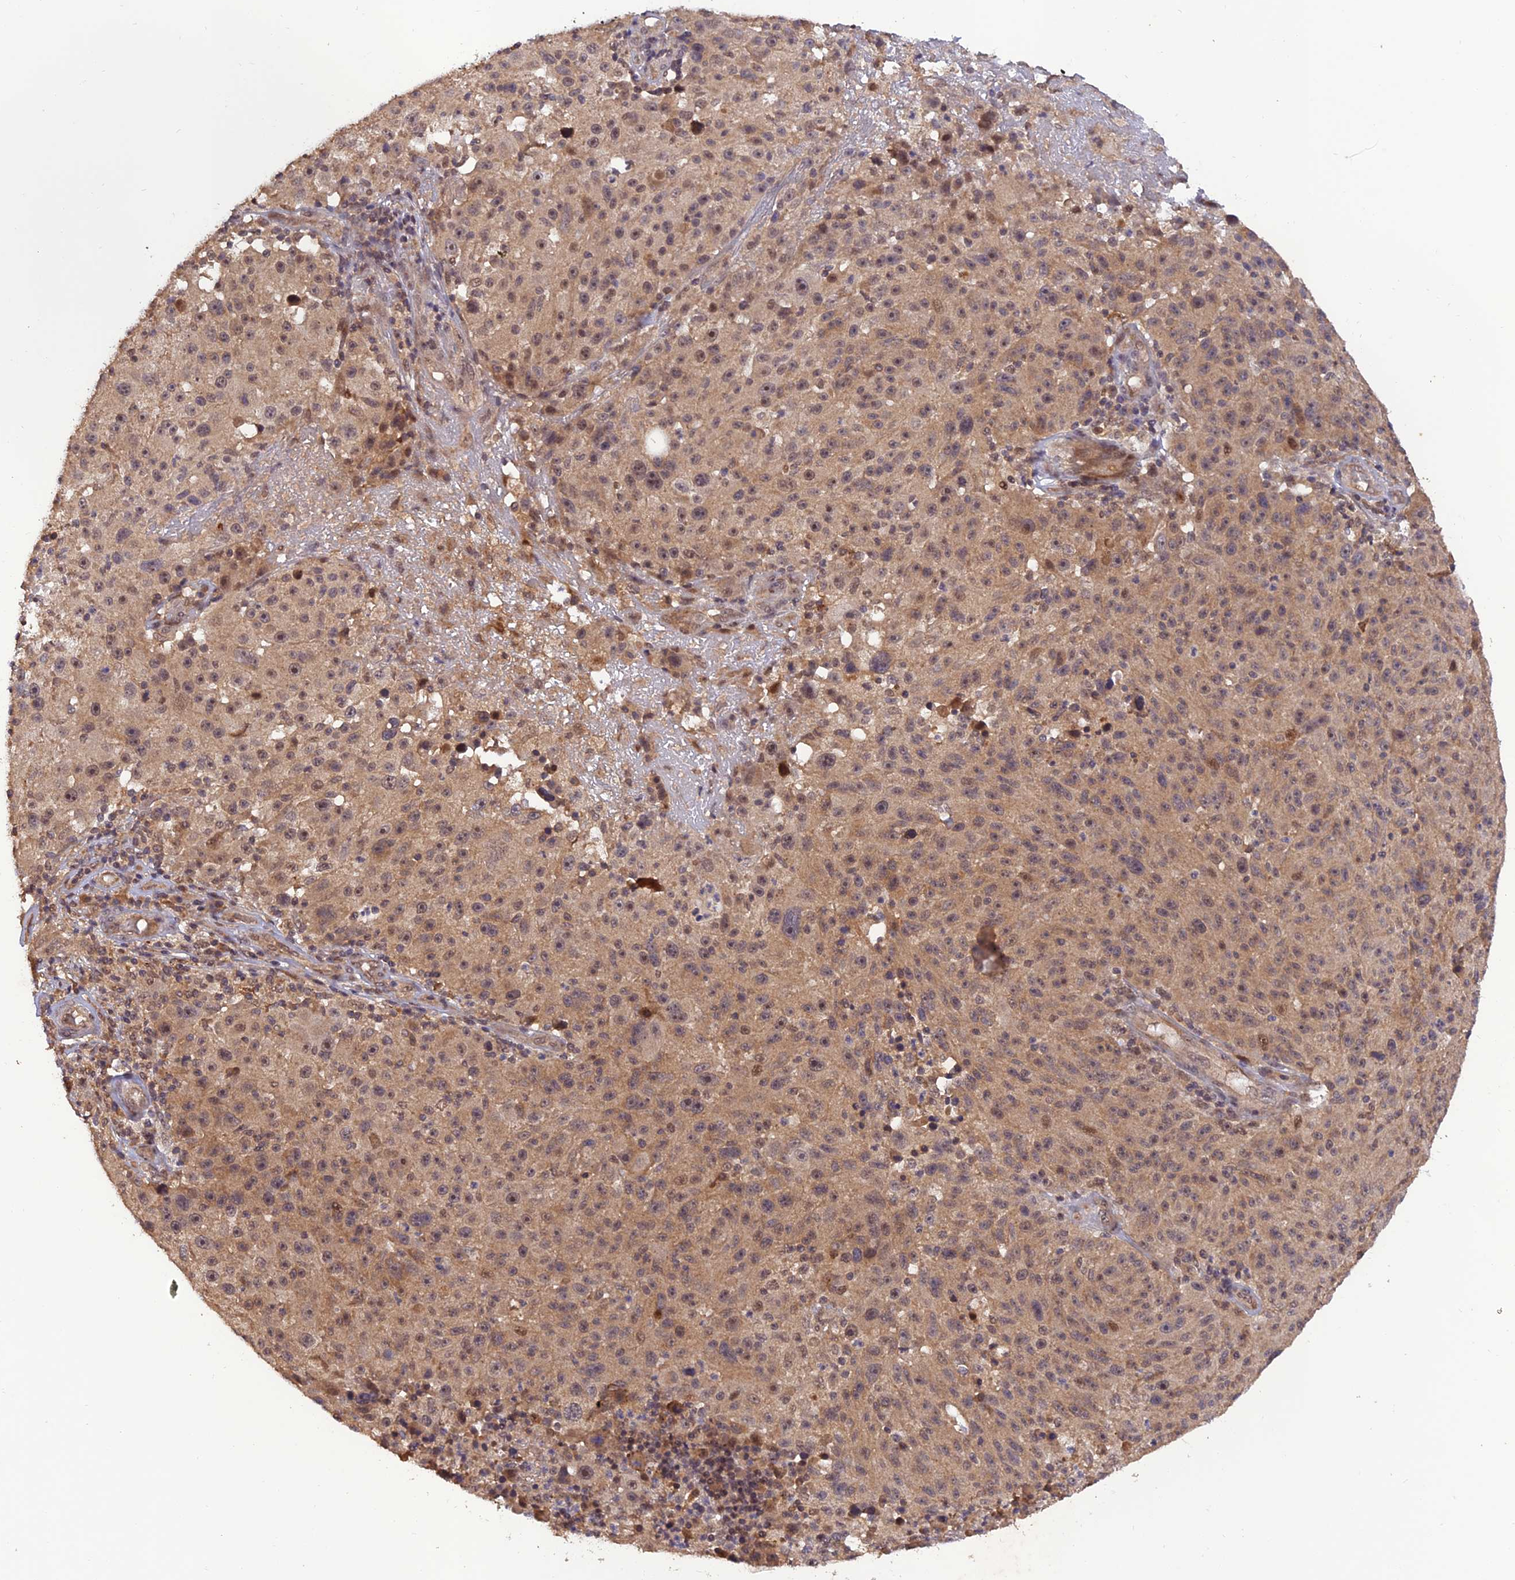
{"staining": {"intensity": "negative", "quantity": "none", "location": "none"}, "tissue": "melanoma", "cell_type": "Tumor cells", "image_type": "cancer", "snomed": [{"axis": "morphology", "description": "Malignant melanoma, NOS"}, {"axis": "topography", "description": "Skin"}], "caption": "Malignant melanoma stained for a protein using IHC reveals no positivity tumor cells.", "gene": "REV1", "patient": {"sex": "male", "age": 53}}